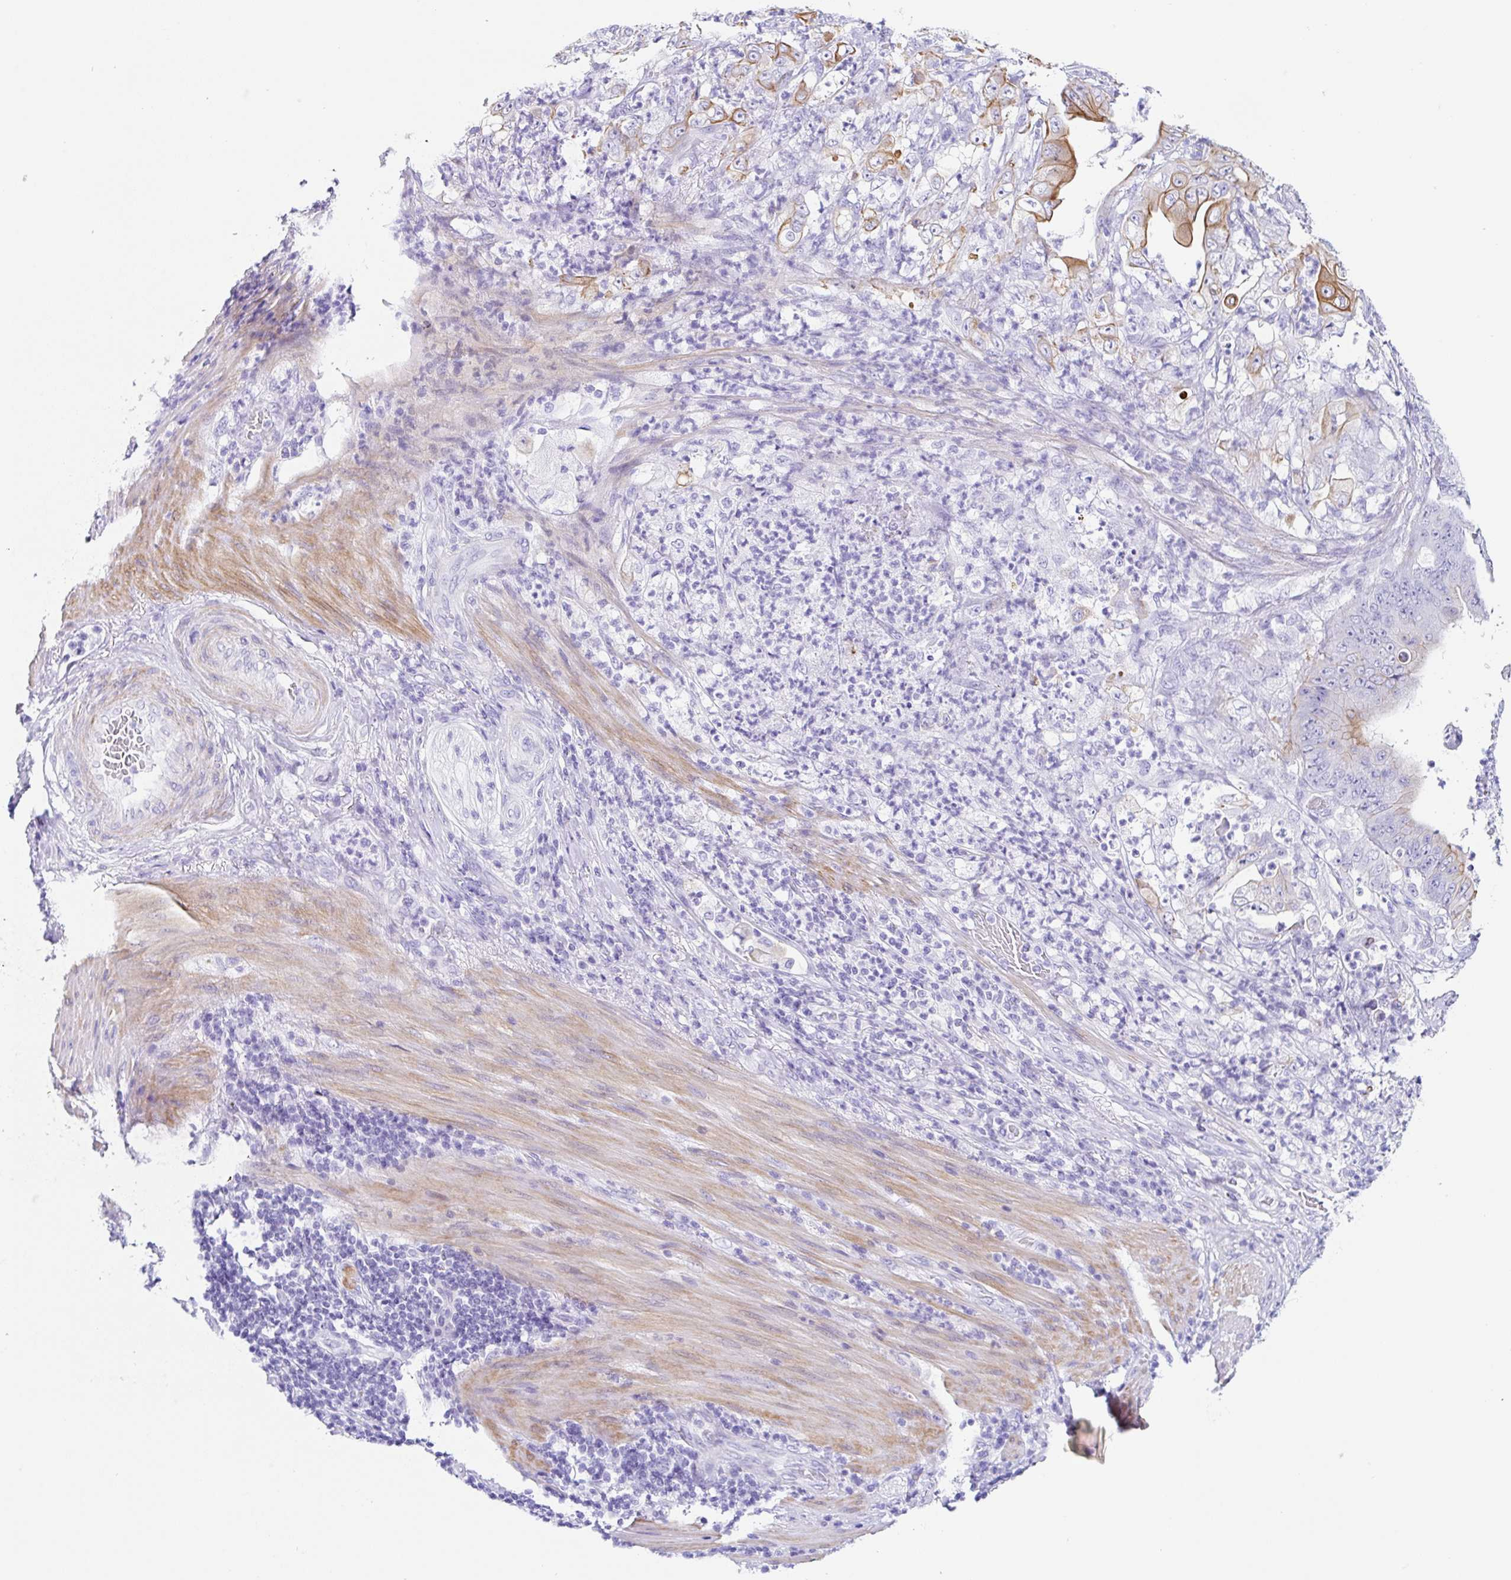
{"staining": {"intensity": "moderate", "quantity": "25%-75%", "location": "cytoplasmic/membranous"}, "tissue": "stomach cancer", "cell_type": "Tumor cells", "image_type": "cancer", "snomed": [{"axis": "morphology", "description": "Adenocarcinoma, NOS"}, {"axis": "topography", "description": "Stomach"}], "caption": "The immunohistochemical stain shows moderate cytoplasmic/membranous expression in tumor cells of stomach cancer (adenocarcinoma) tissue.", "gene": "CLDND2", "patient": {"sex": "female", "age": 73}}